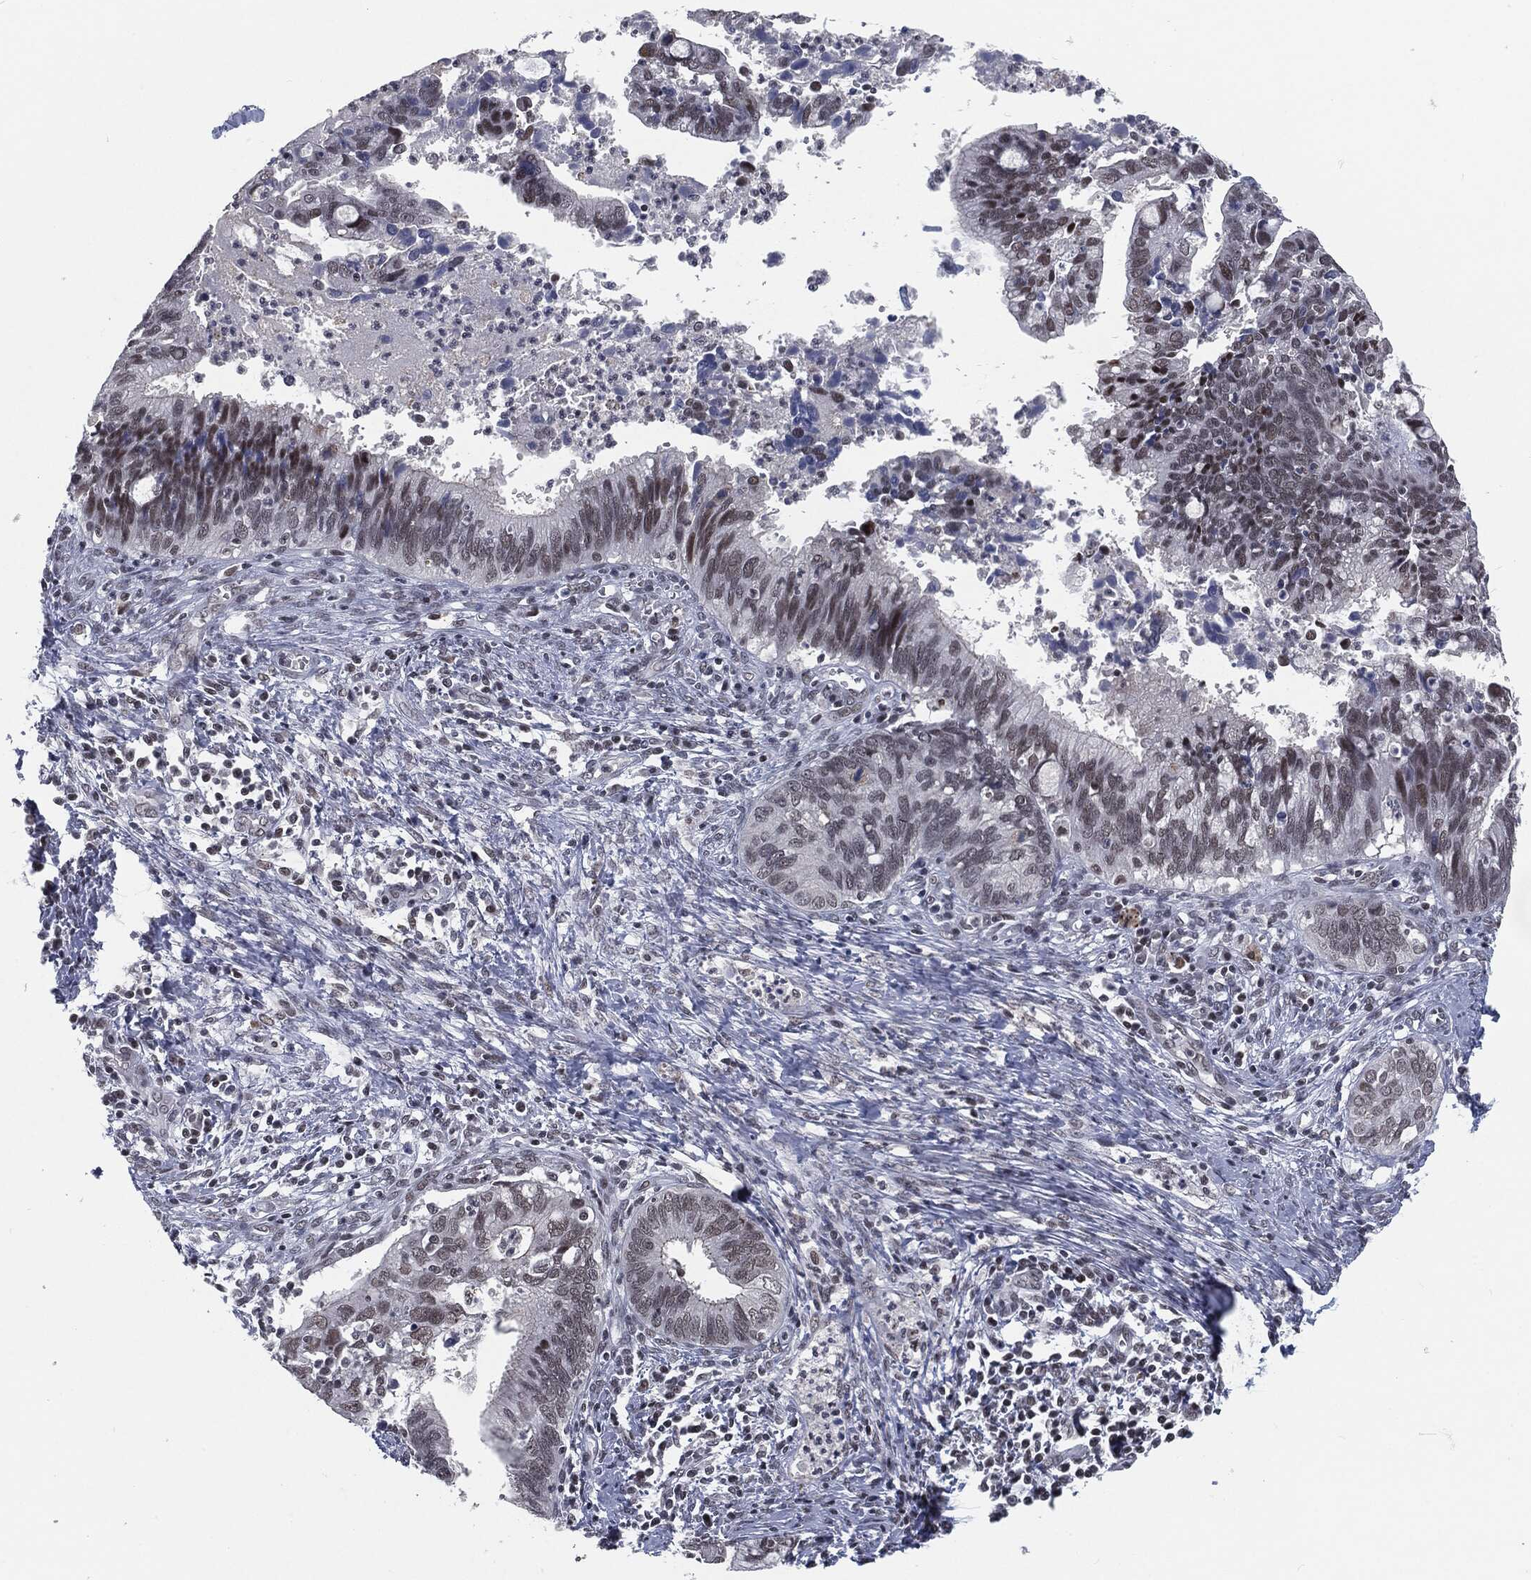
{"staining": {"intensity": "moderate", "quantity": "<25%", "location": "nuclear"}, "tissue": "cervical cancer", "cell_type": "Tumor cells", "image_type": "cancer", "snomed": [{"axis": "morphology", "description": "Adenocarcinoma, NOS"}, {"axis": "topography", "description": "Cervix"}], "caption": "Moderate nuclear expression is appreciated in approximately <25% of tumor cells in adenocarcinoma (cervical). (Brightfield microscopy of DAB IHC at high magnification).", "gene": "ANXA1", "patient": {"sex": "female", "age": 42}}